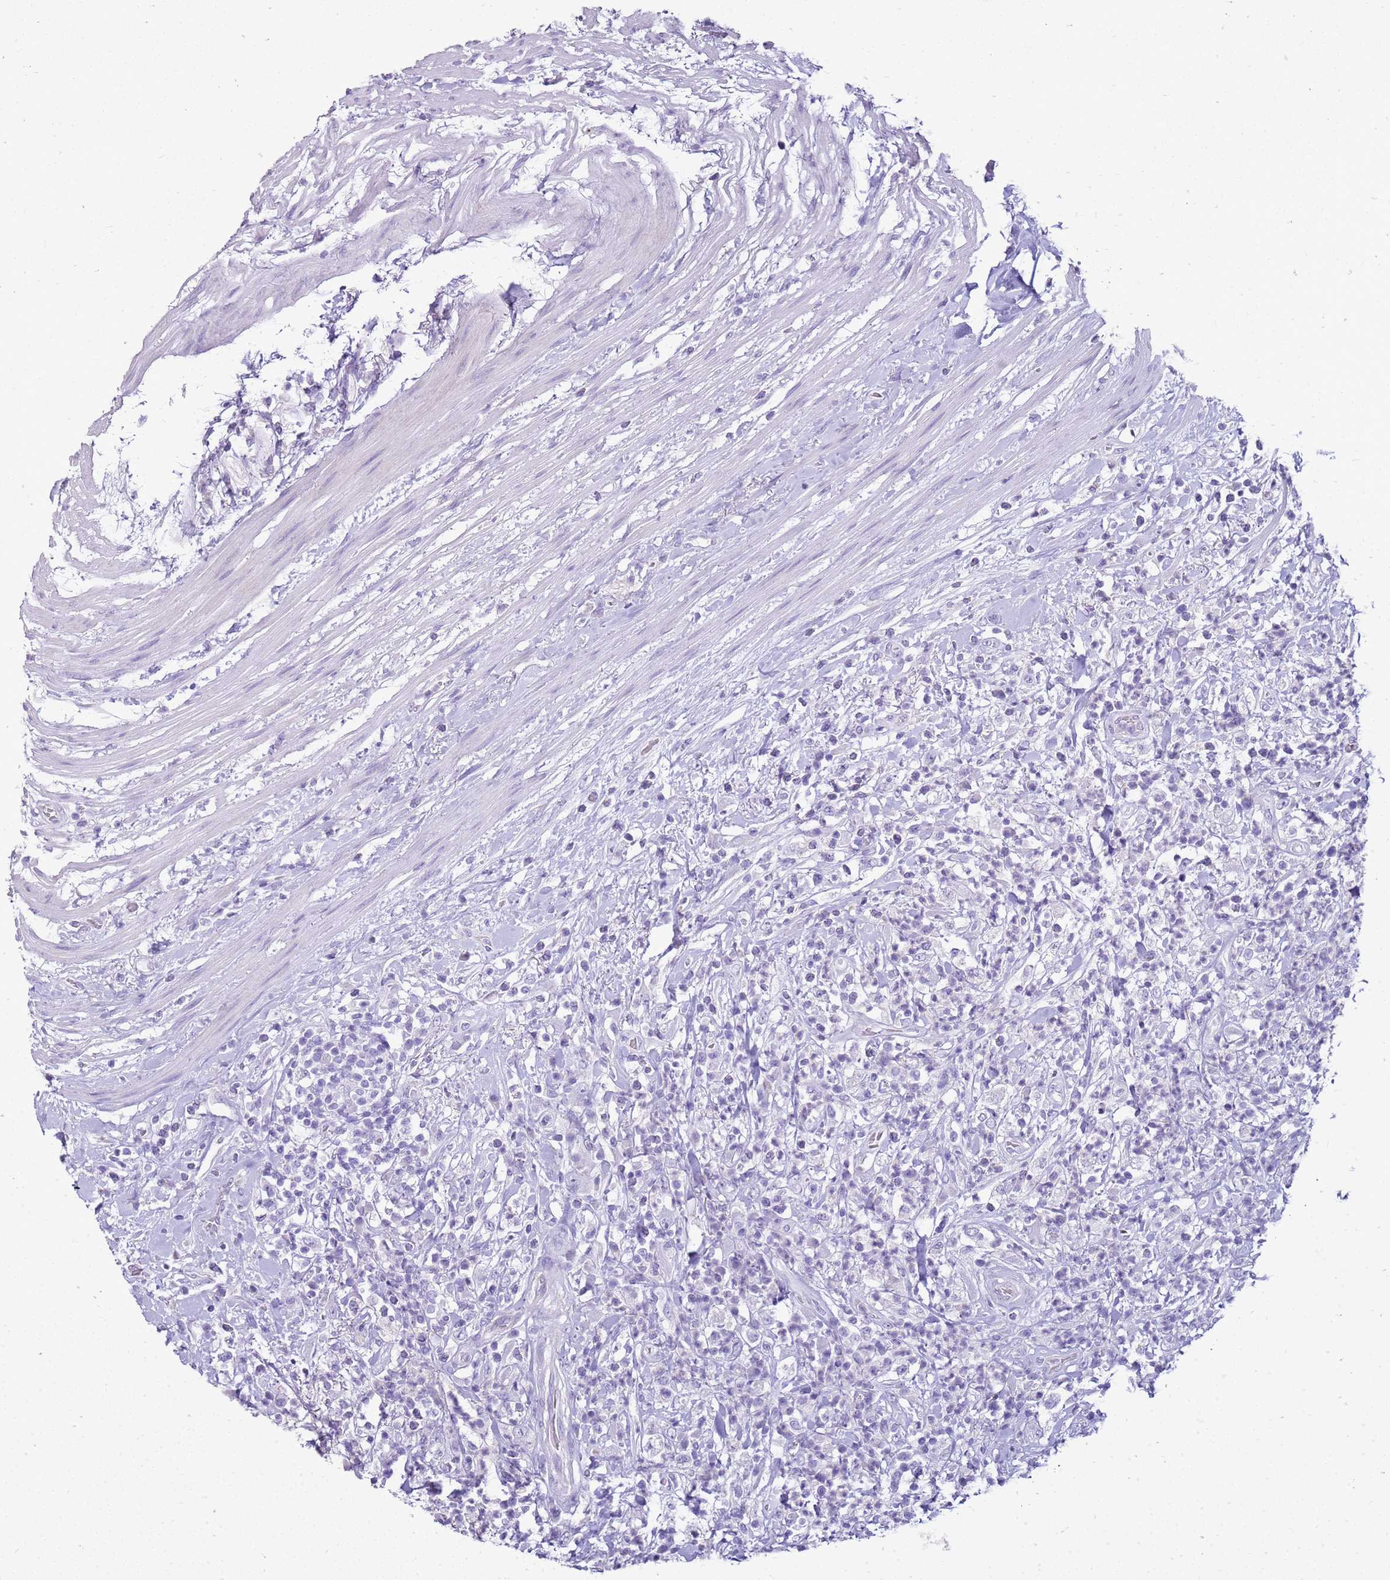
{"staining": {"intensity": "negative", "quantity": "none", "location": "none"}, "tissue": "colorectal cancer", "cell_type": "Tumor cells", "image_type": "cancer", "snomed": [{"axis": "morphology", "description": "Adenocarcinoma, NOS"}, {"axis": "topography", "description": "Rectum"}], "caption": "Immunohistochemical staining of colorectal cancer reveals no significant expression in tumor cells. (DAB (3,3'-diaminobenzidine) immunohistochemistry, high magnification).", "gene": "SULT1E1", "patient": {"sex": "male", "age": 59}}